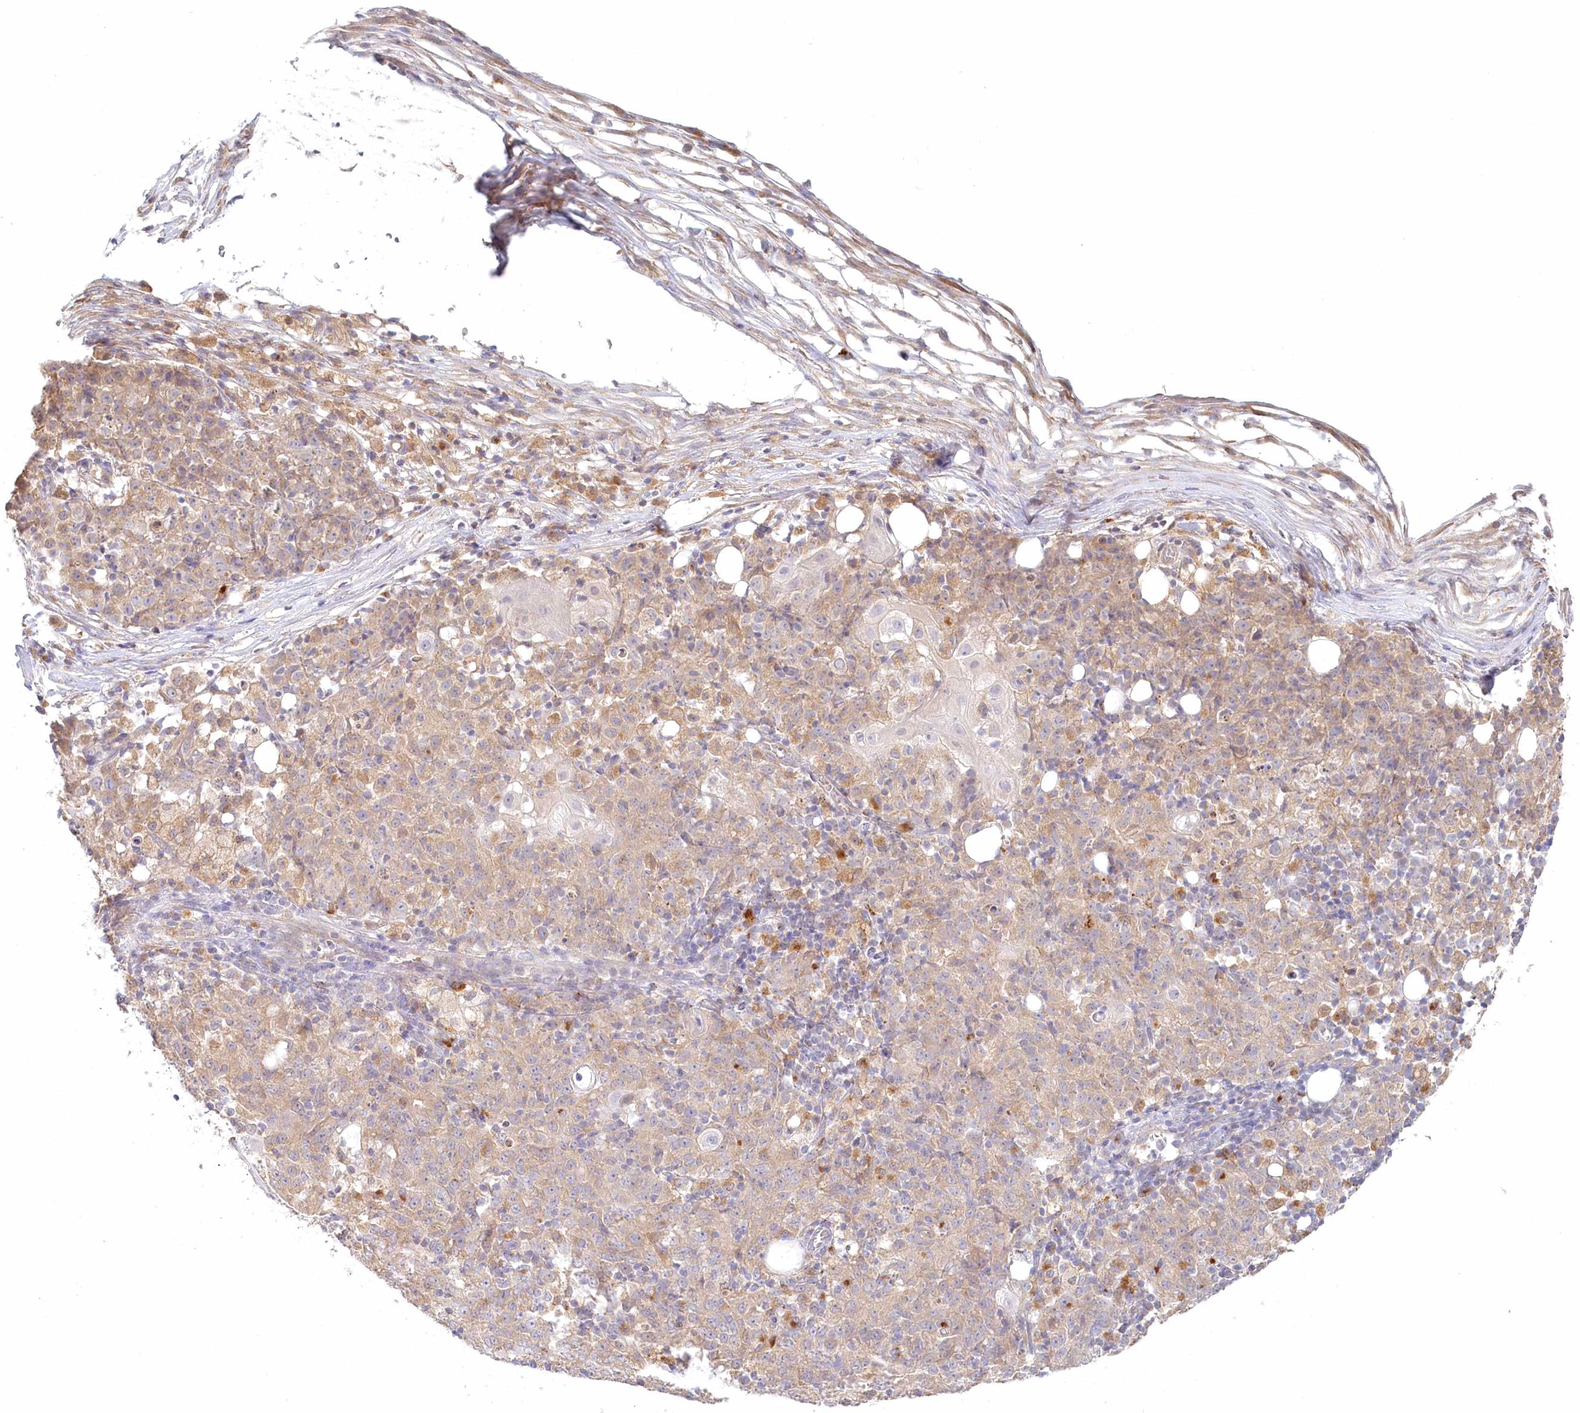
{"staining": {"intensity": "weak", "quantity": "<25%", "location": "cytoplasmic/membranous"}, "tissue": "ovarian cancer", "cell_type": "Tumor cells", "image_type": "cancer", "snomed": [{"axis": "morphology", "description": "Carcinoma, endometroid"}, {"axis": "topography", "description": "Ovary"}], "caption": "An image of ovarian endometroid carcinoma stained for a protein exhibits no brown staining in tumor cells.", "gene": "VSIG1", "patient": {"sex": "female", "age": 42}}